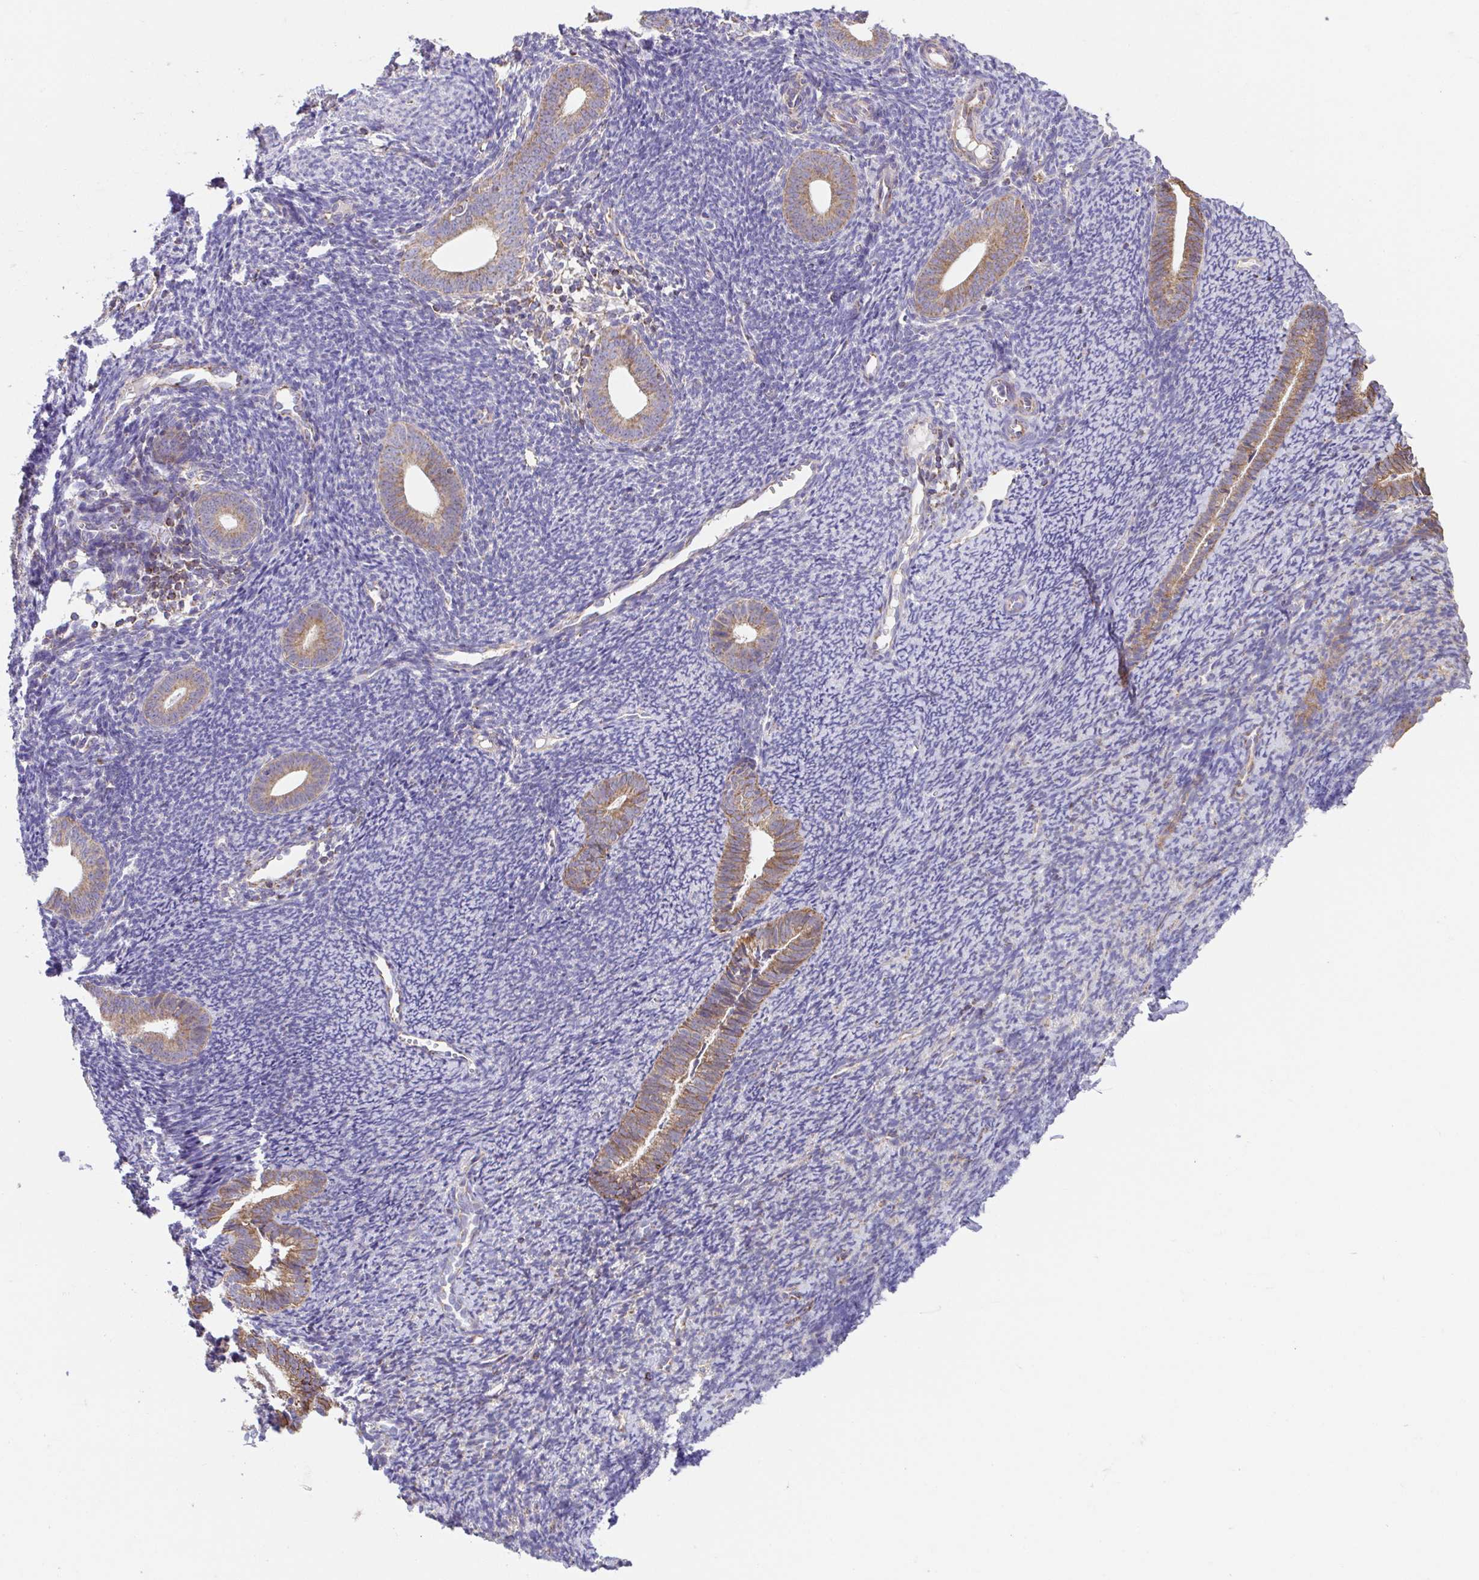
{"staining": {"intensity": "negative", "quantity": "none", "location": "none"}, "tissue": "endometrium", "cell_type": "Cells in endometrial stroma", "image_type": "normal", "snomed": [{"axis": "morphology", "description": "Normal tissue, NOS"}, {"axis": "topography", "description": "Endometrium"}], "caption": "Immunohistochemistry image of normal endometrium: human endometrium stained with DAB shows no significant protein positivity in cells in endometrial stroma.", "gene": "GINM1", "patient": {"sex": "female", "age": 39}}